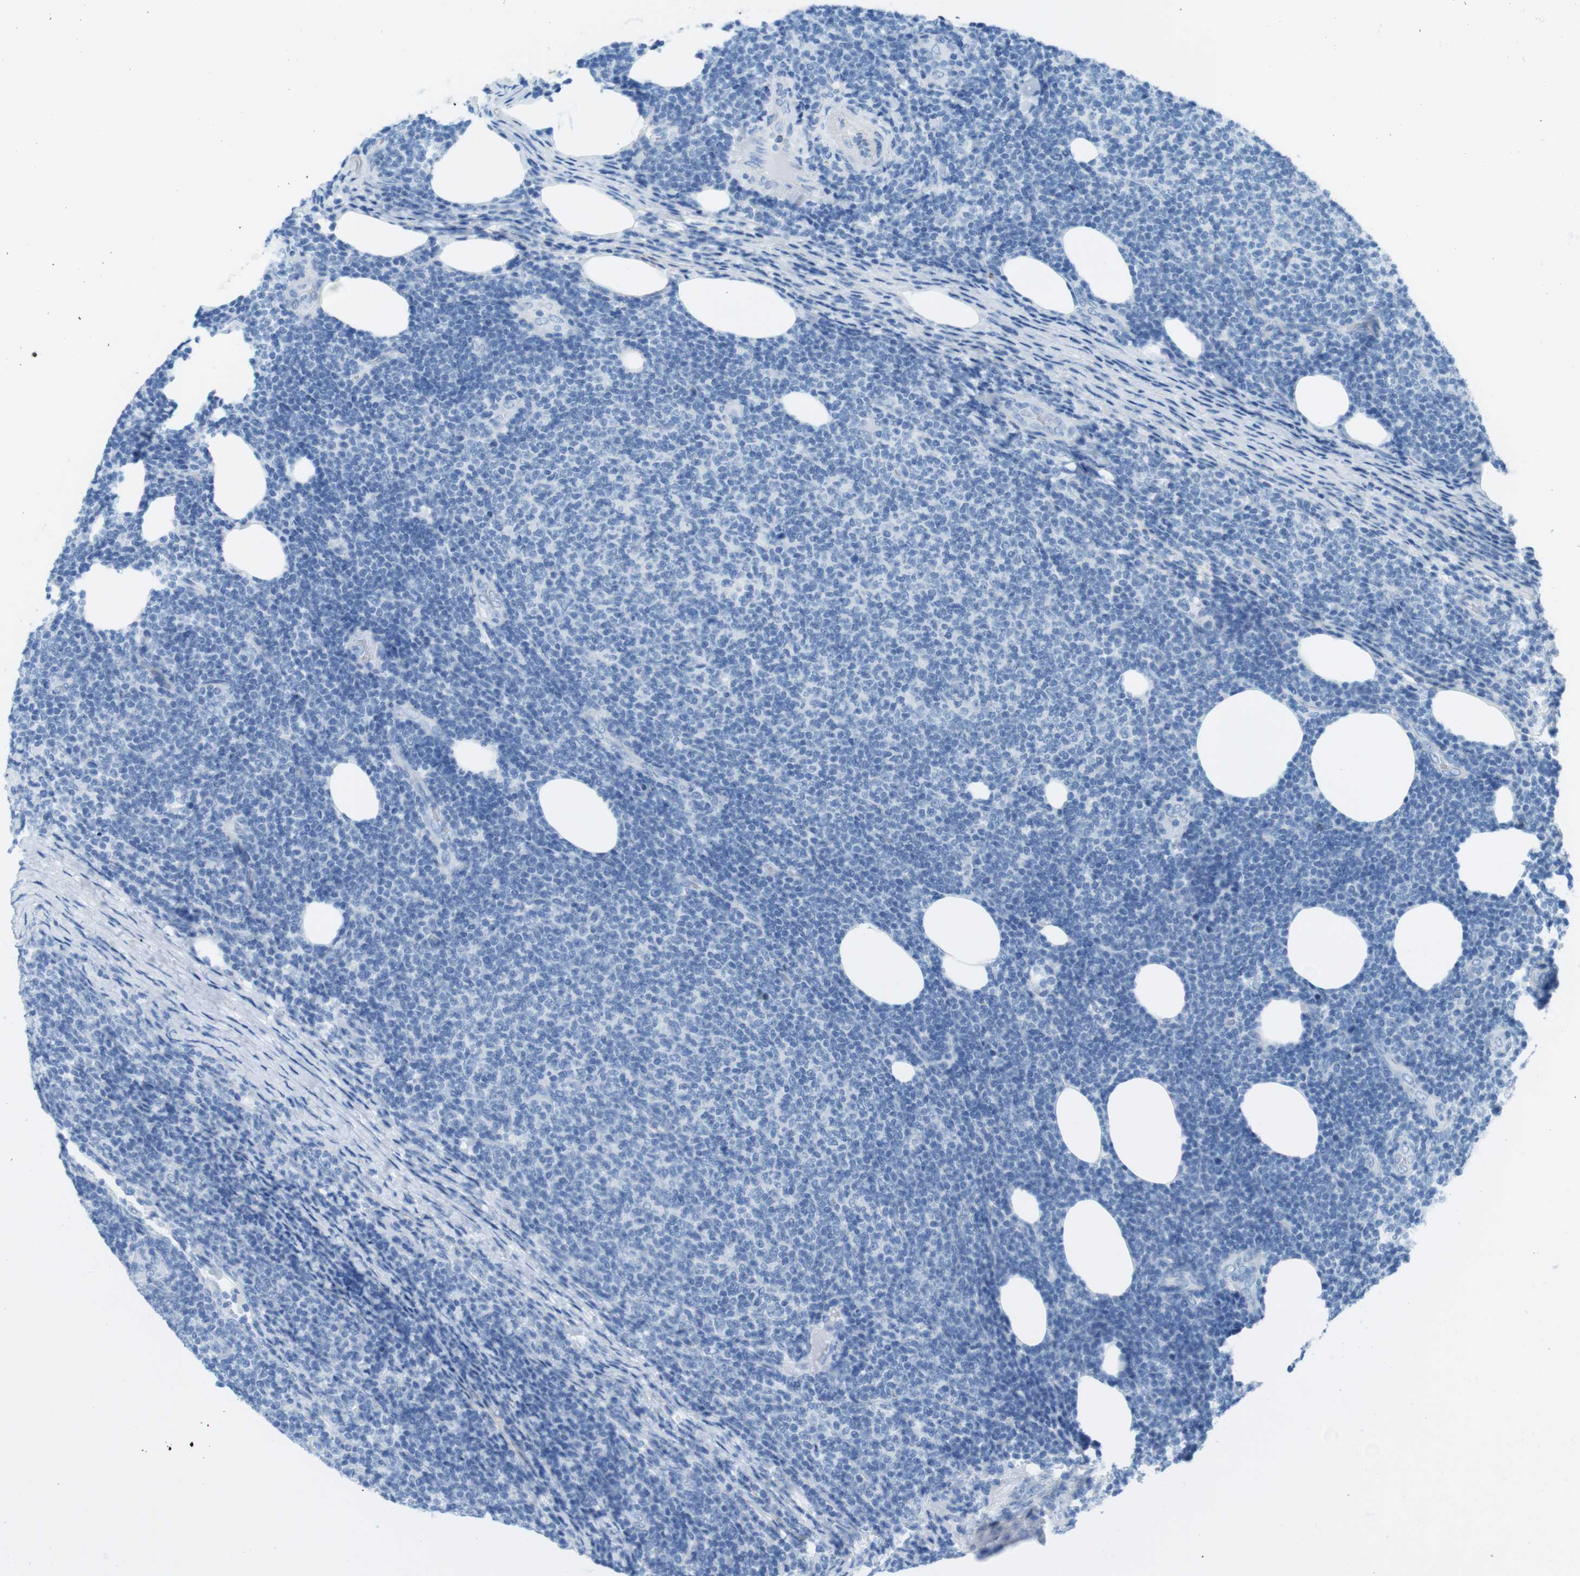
{"staining": {"intensity": "negative", "quantity": "none", "location": "none"}, "tissue": "lymphoma", "cell_type": "Tumor cells", "image_type": "cancer", "snomed": [{"axis": "morphology", "description": "Malignant lymphoma, non-Hodgkin's type, Low grade"}, {"axis": "topography", "description": "Lymph node"}], "caption": "IHC of lymphoma displays no expression in tumor cells. (IHC, brightfield microscopy, high magnification).", "gene": "GAP43", "patient": {"sex": "male", "age": 66}}